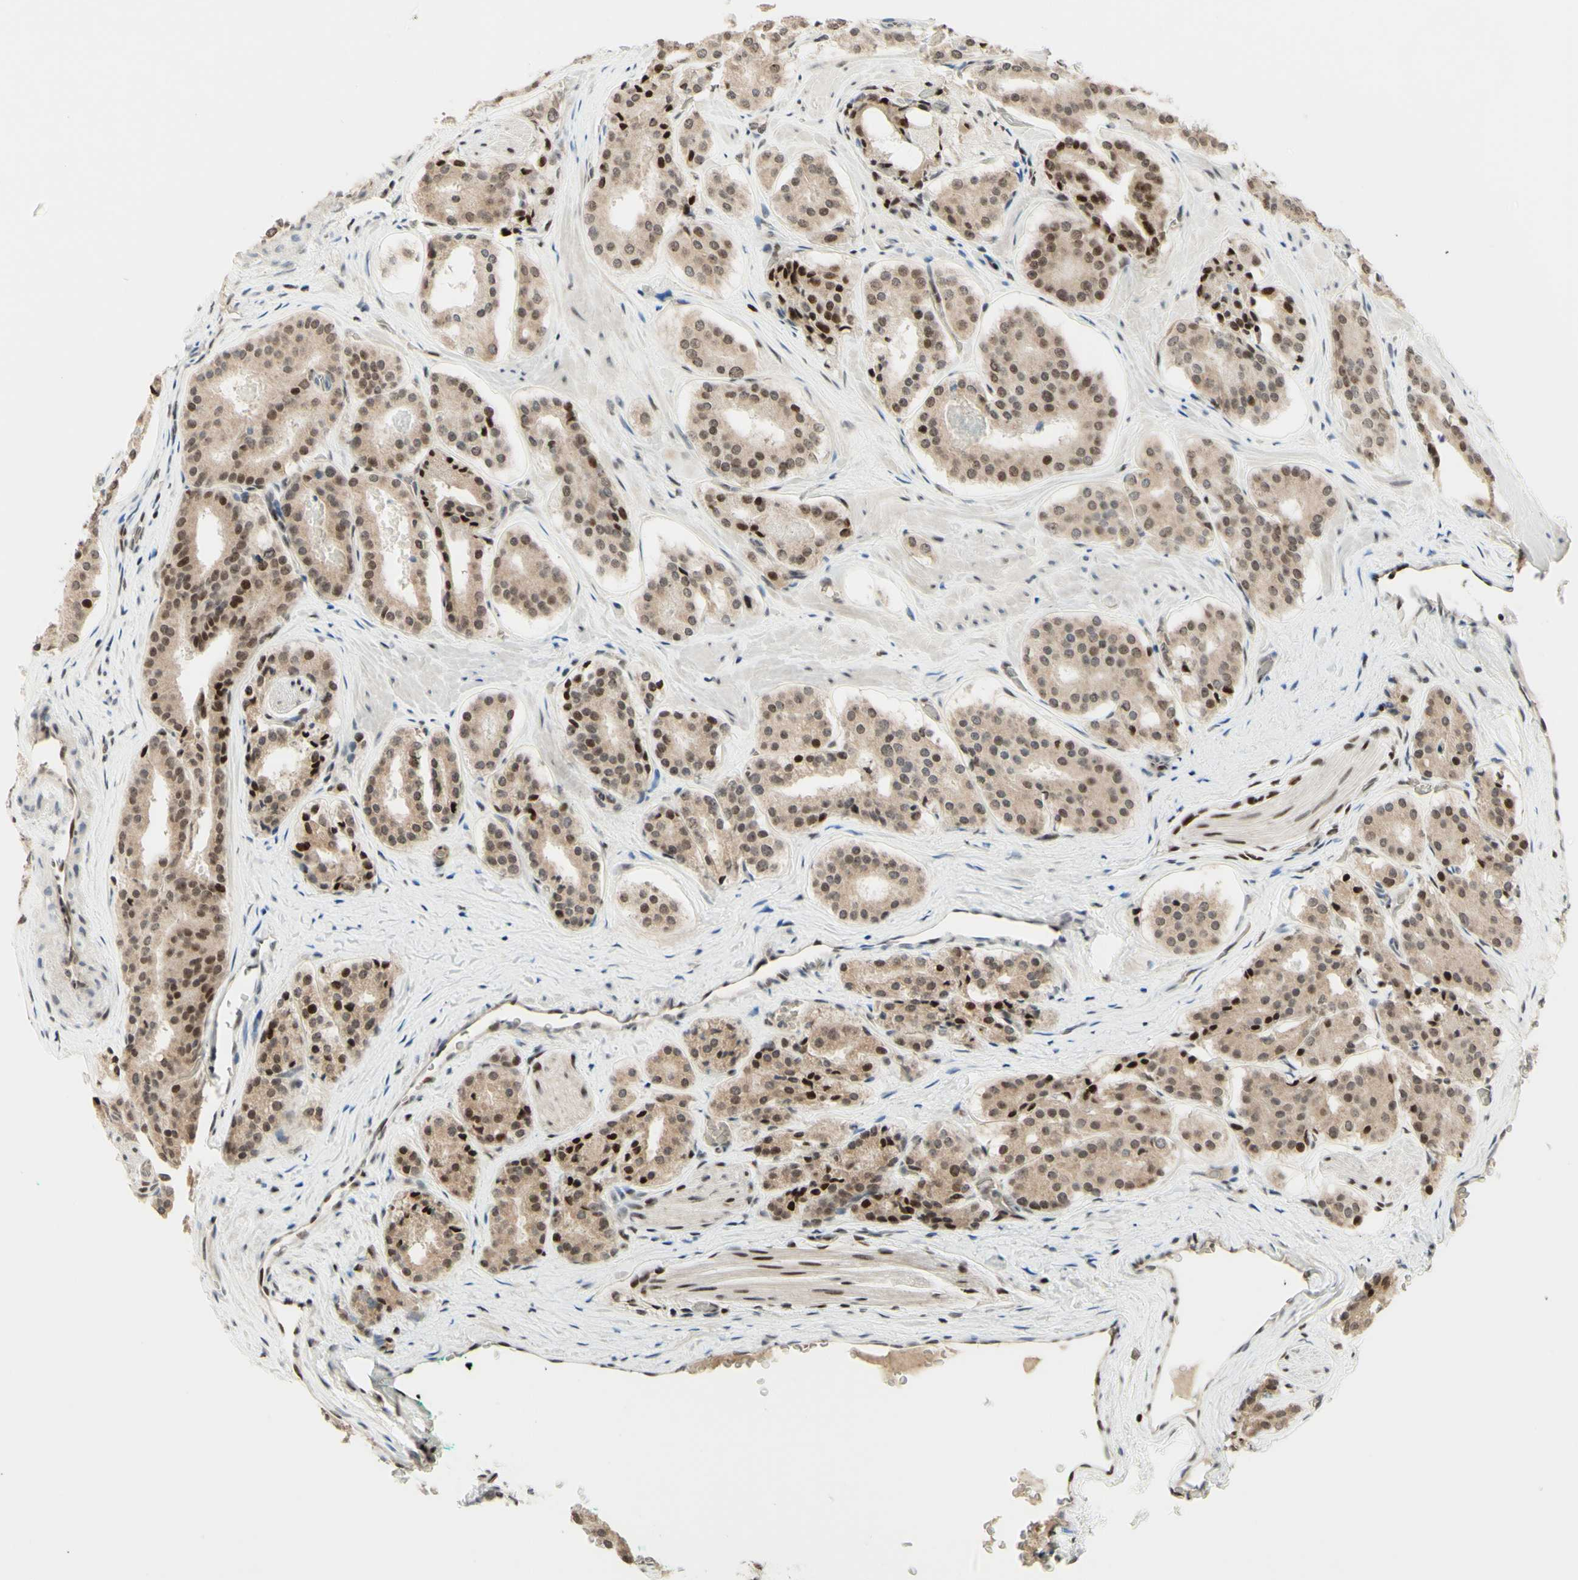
{"staining": {"intensity": "strong", "quantity": "25%-75%", "location": "nuclear"}, "tissue": "prostate cancer", "cell_type": "Tumor cells", "image_type": "cancer", "snomed": [{"axis": "morphology", "description": "Adenocarcinoma, High grade"}, {"axis": "topography", "description": "Prostate"}], "caption": "Protein expression analysis of prostate cancer reveals strong nuclear positivity in about 25%-75% of tumor cells.", "gene": "CDKL5", "patient": {"sex": "male", "age": 60}}